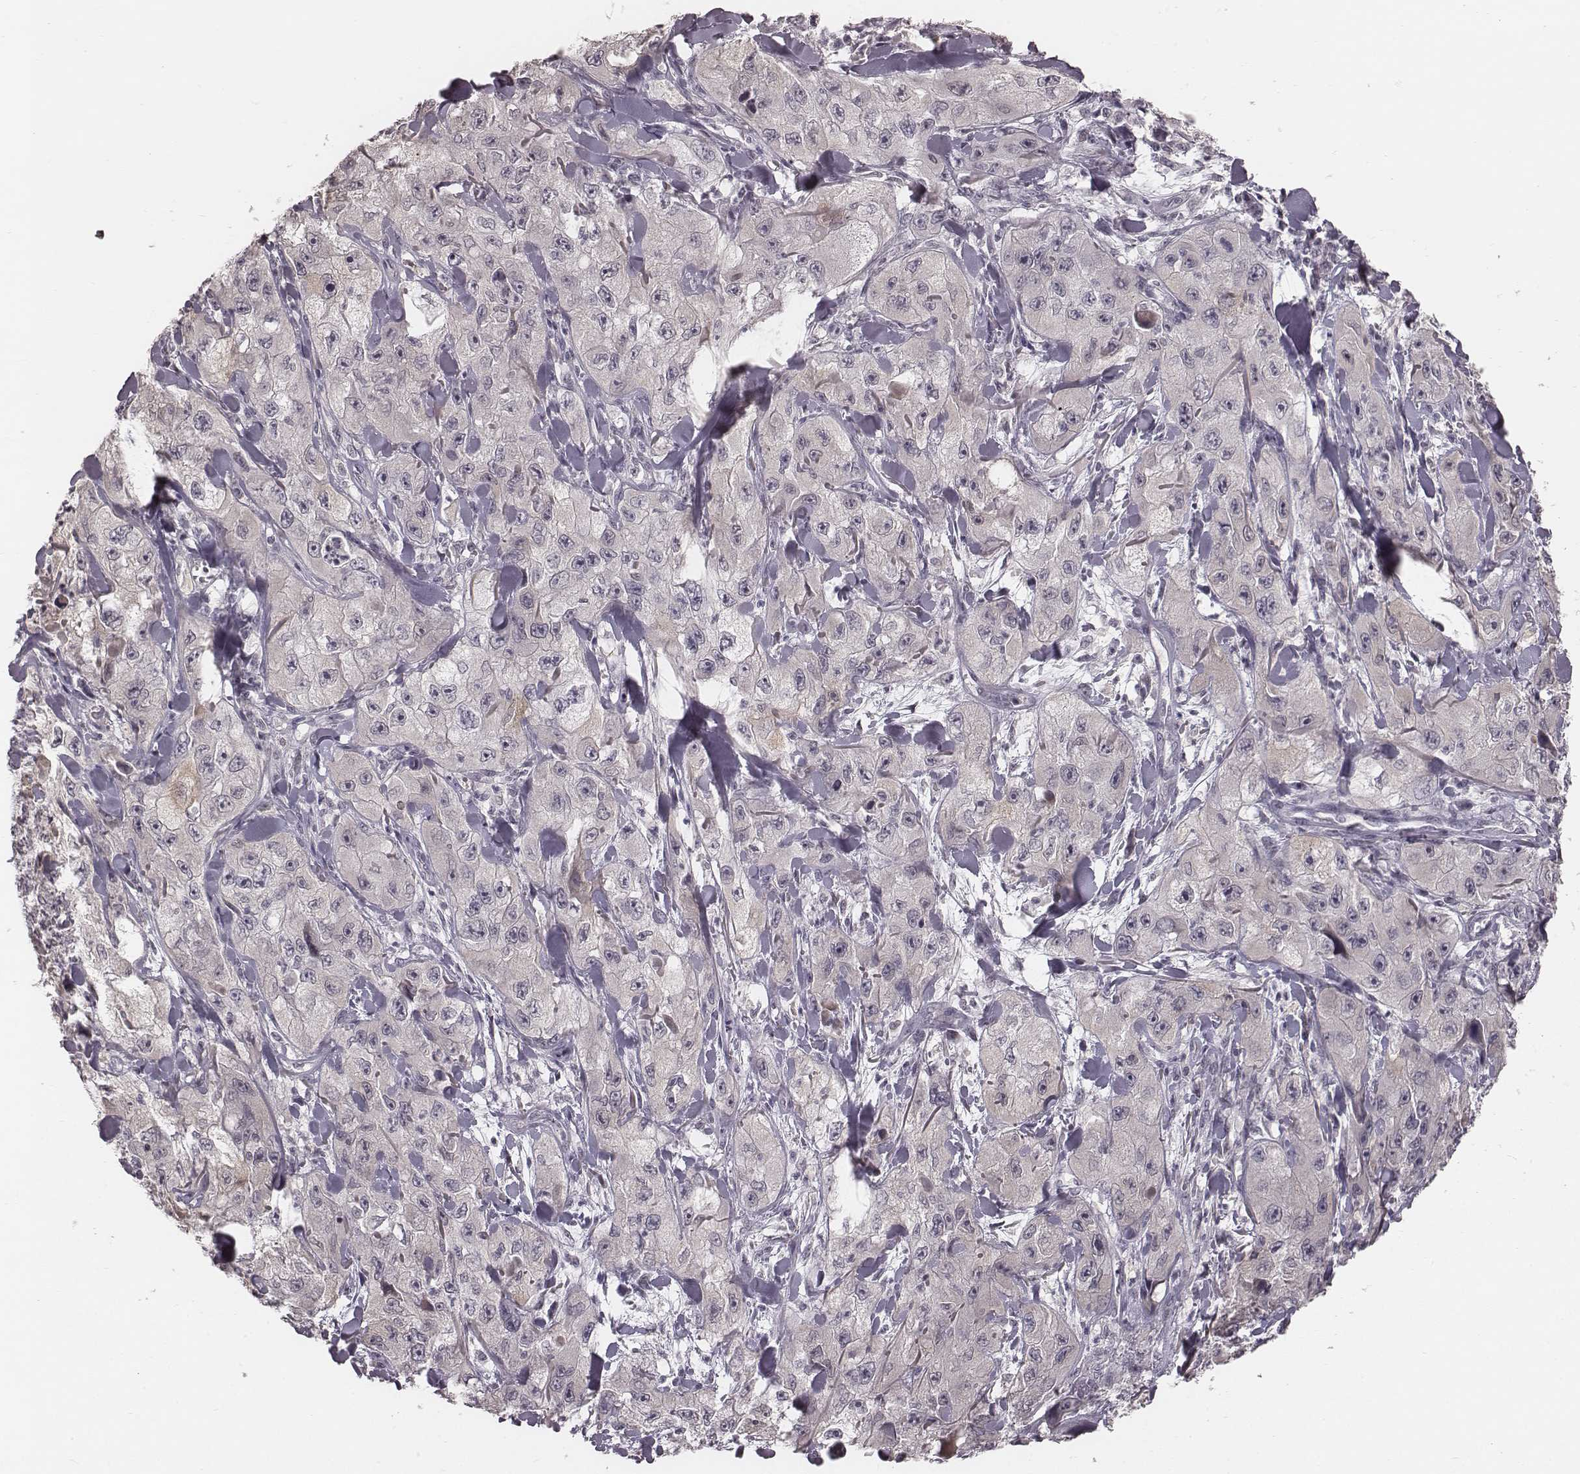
{"staining": {"intensity": "negative", "quantity": "none", "location": "none"}, "tissue": "skin cancer", "cell_type": "Tumor cells", "image_type": "cancer", "snomed": [{"axis": "morphology", "description": "Squamous cell carcinoma, NOS"}, {"axis": "topography", "description": "Skin"}, {"axis": "topography", "description": "Subcutis"}], "caption": "This photomicrograph is of skin cancer (squamous cell carcinoma) stained with immunohistochemistry (IHC) to label a protein in brown with the nuclei are counter-stained blue. There is no positivity in tumor cells.", "gene": "IQCG", "patient": {"sex": "male", "age": 73}}